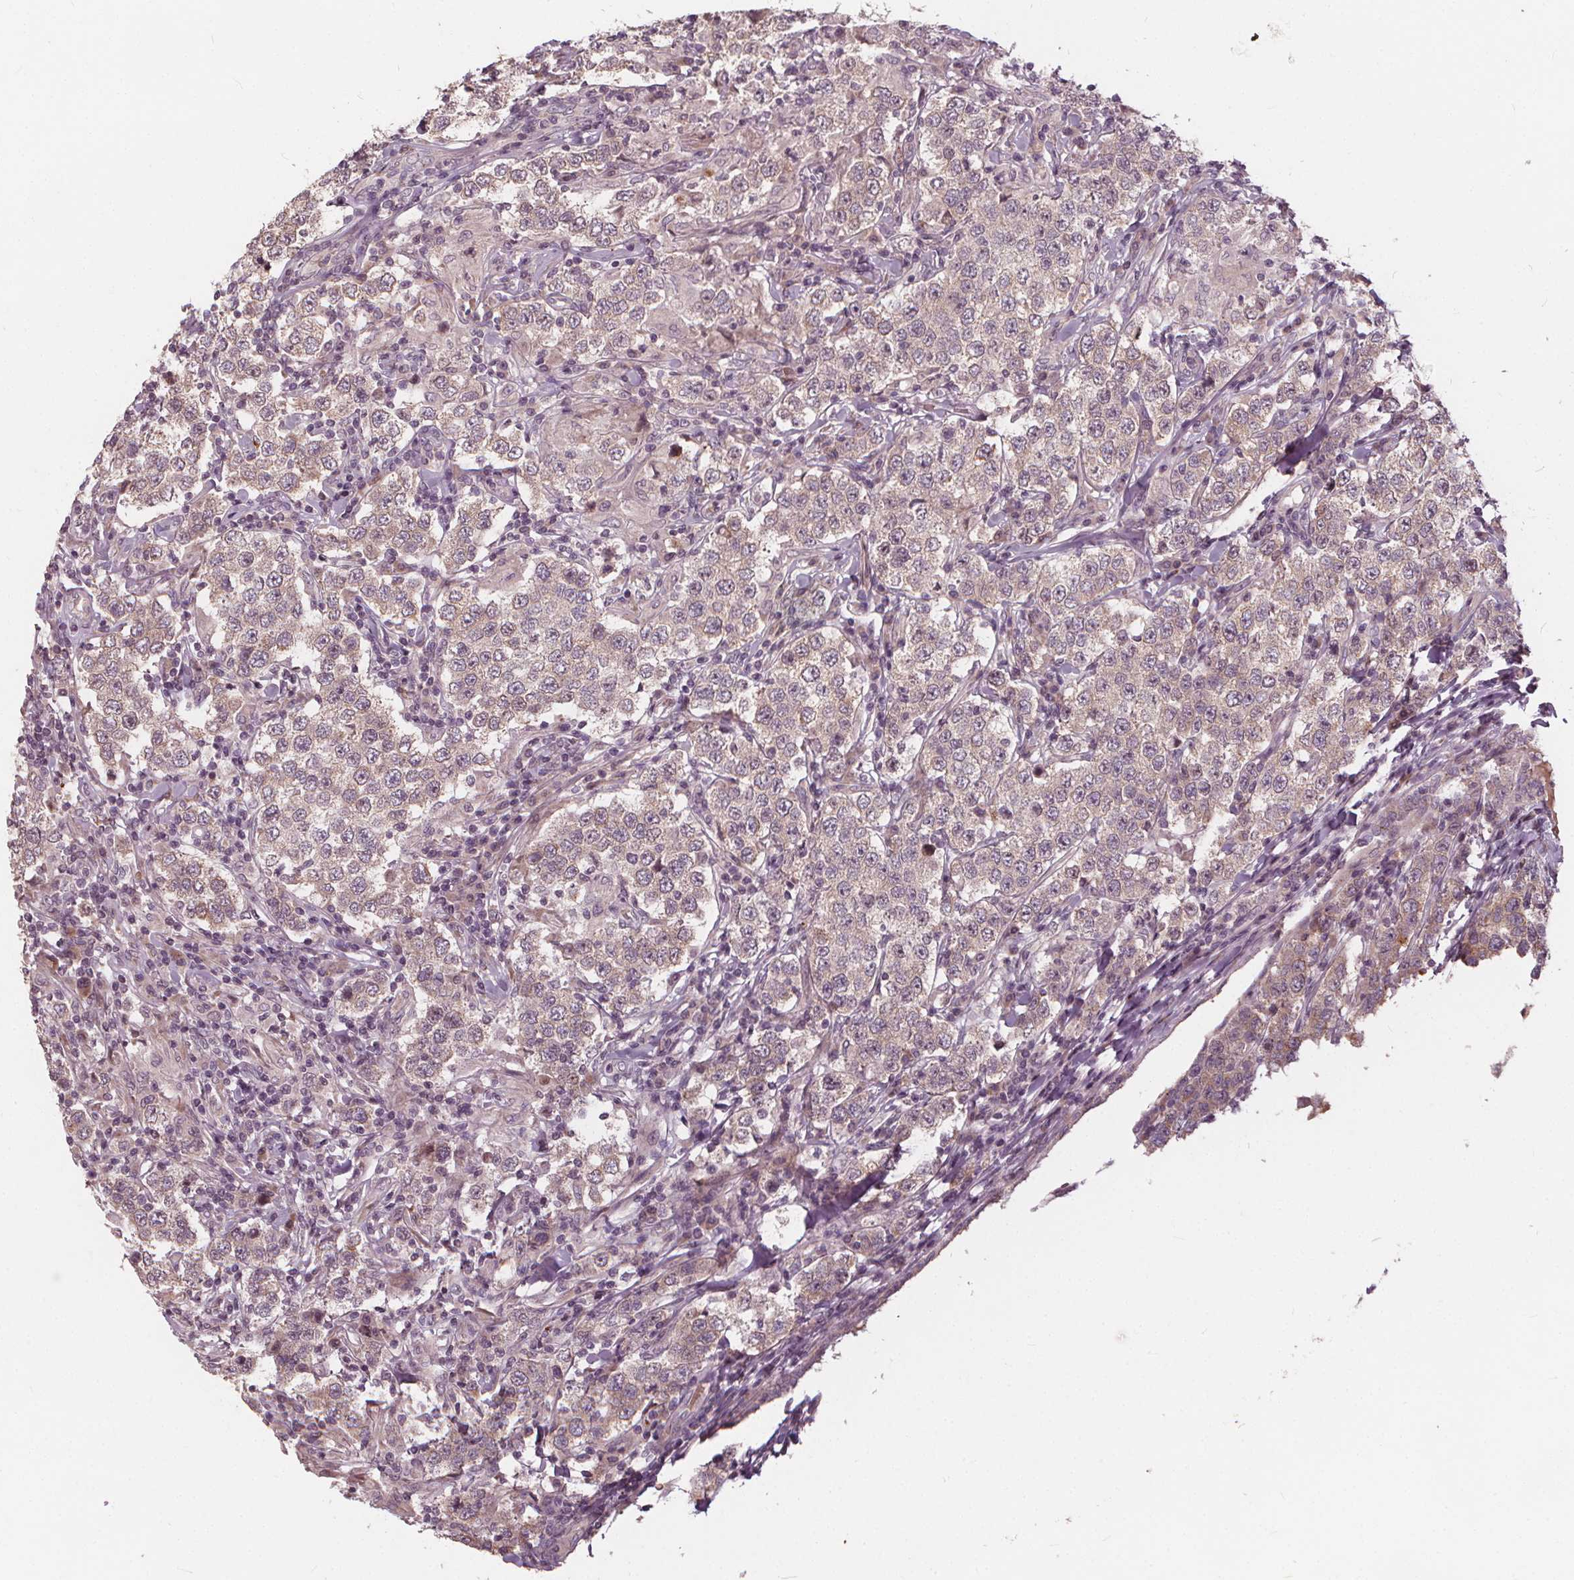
{"staining": {"intensity": "negative", "quantity": "none", "location": "none"}, "tissue": "testis cancer", "cell_type": "Tumor cells", "image_type": "cancer", "snomed": [{"axis": "morphology", "description": "Seminoma, NOS"}, {"axis": "morphology", "description": "Carcinoma, Embryonal, NOS"}, {"axis": "topography", "description": "Testis"}], "caption": "A micrograph of human testis seminoma is negative for staining in tumor cells.", "gene": "IPO13", "patient": {"sex": "male", "age": 41}}